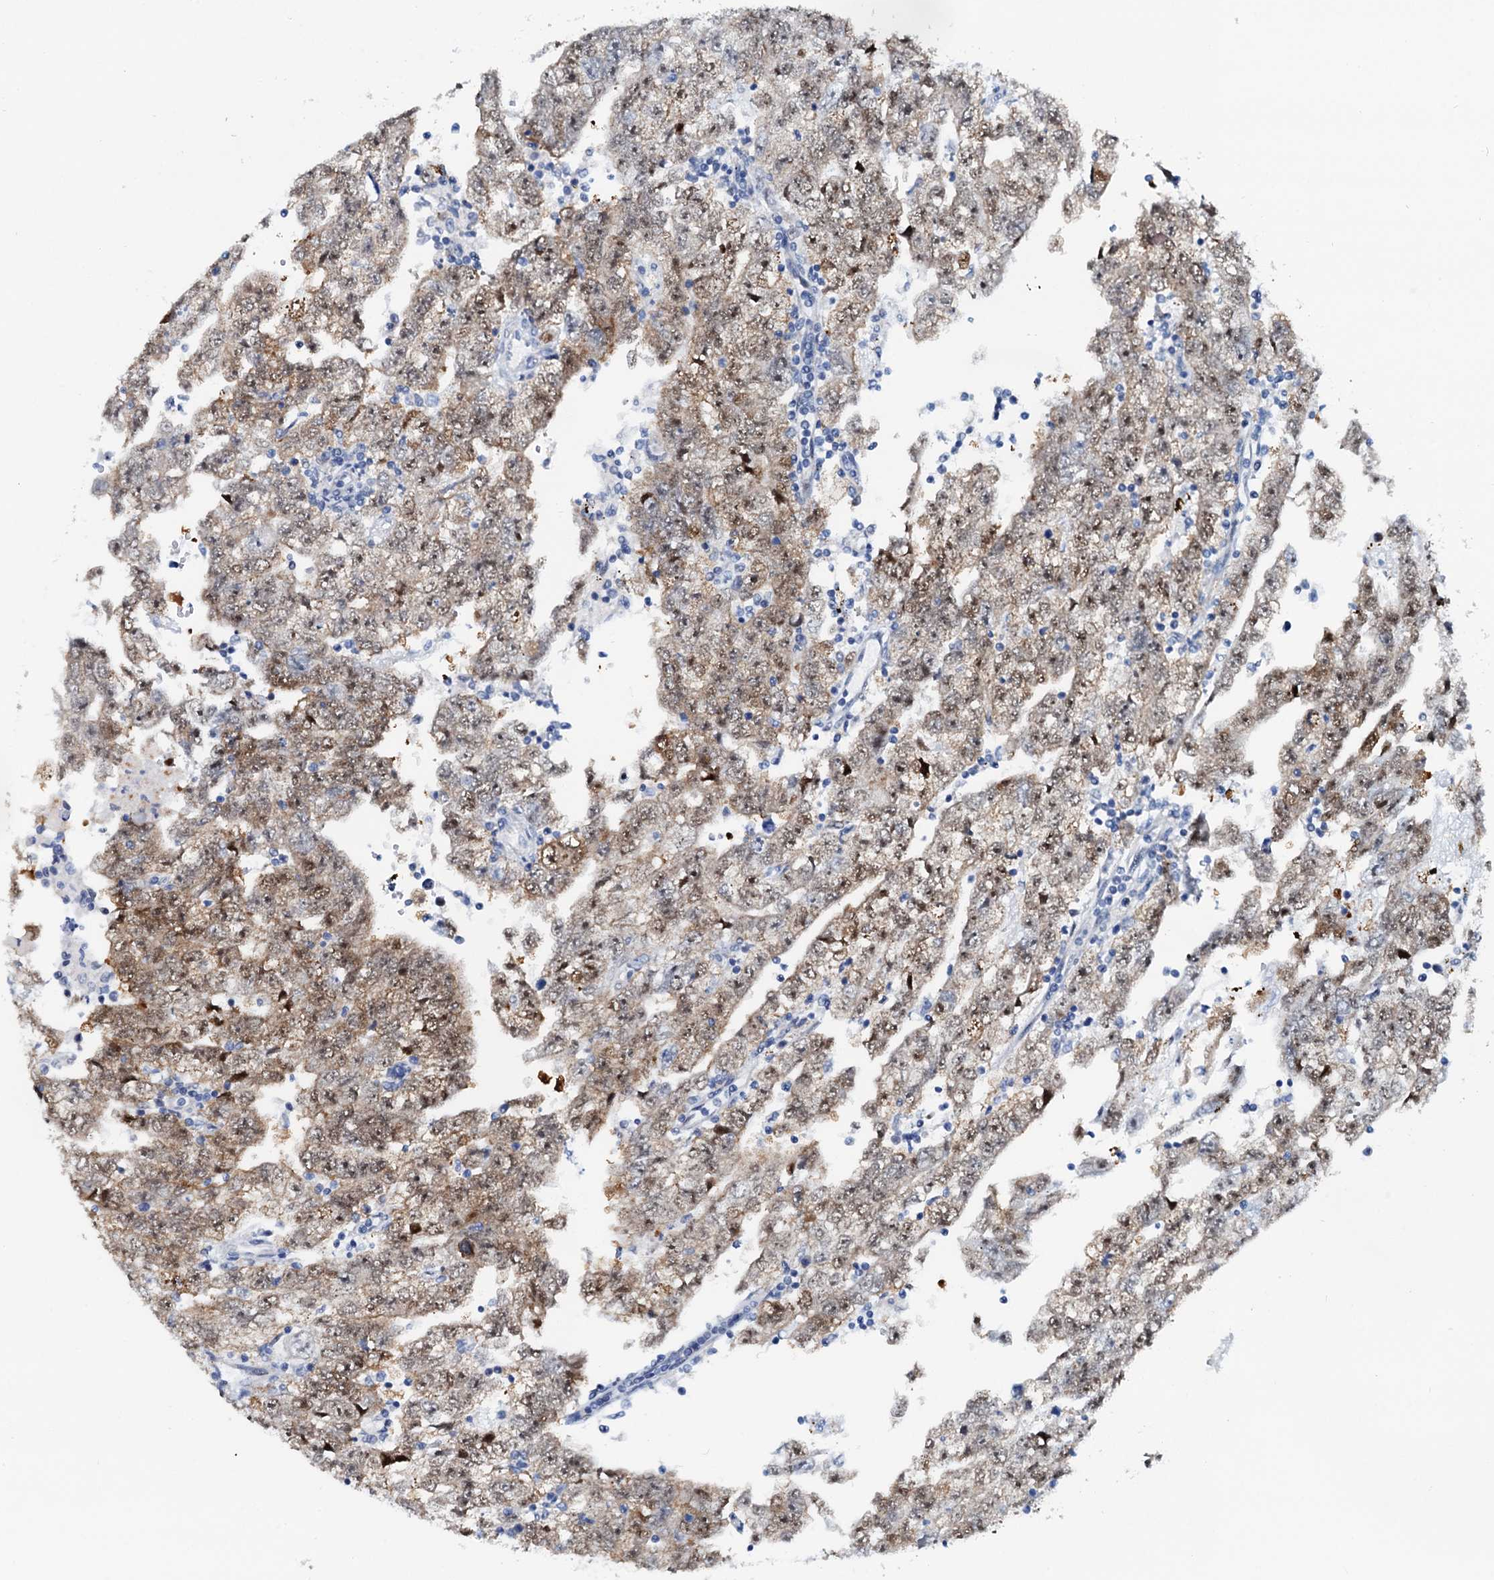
{"staining": {"intensity": "moderate", "quantity": ">75%", "location": "cytoplasmic/membranous,nuclear"}, "tissue": "testis cancer", "cell_type": "Tumor cells", "image_type": "cancer", "snomed": [{"axis": "morphology", "description": "Carcinoma, Embryonal, NOS"}, {"axis": "topography", "description": "Testis"}], "caption": "Immunohistochemical staining of human embryonal carcinoma (testis) demonstrates medium levels of moderate cytoplasmic/membranous and nuclear protein positivity in approximately >75% of tumor cells.", "gene": "PTGES3", "patient": {"sex": "male", "age": 25}}